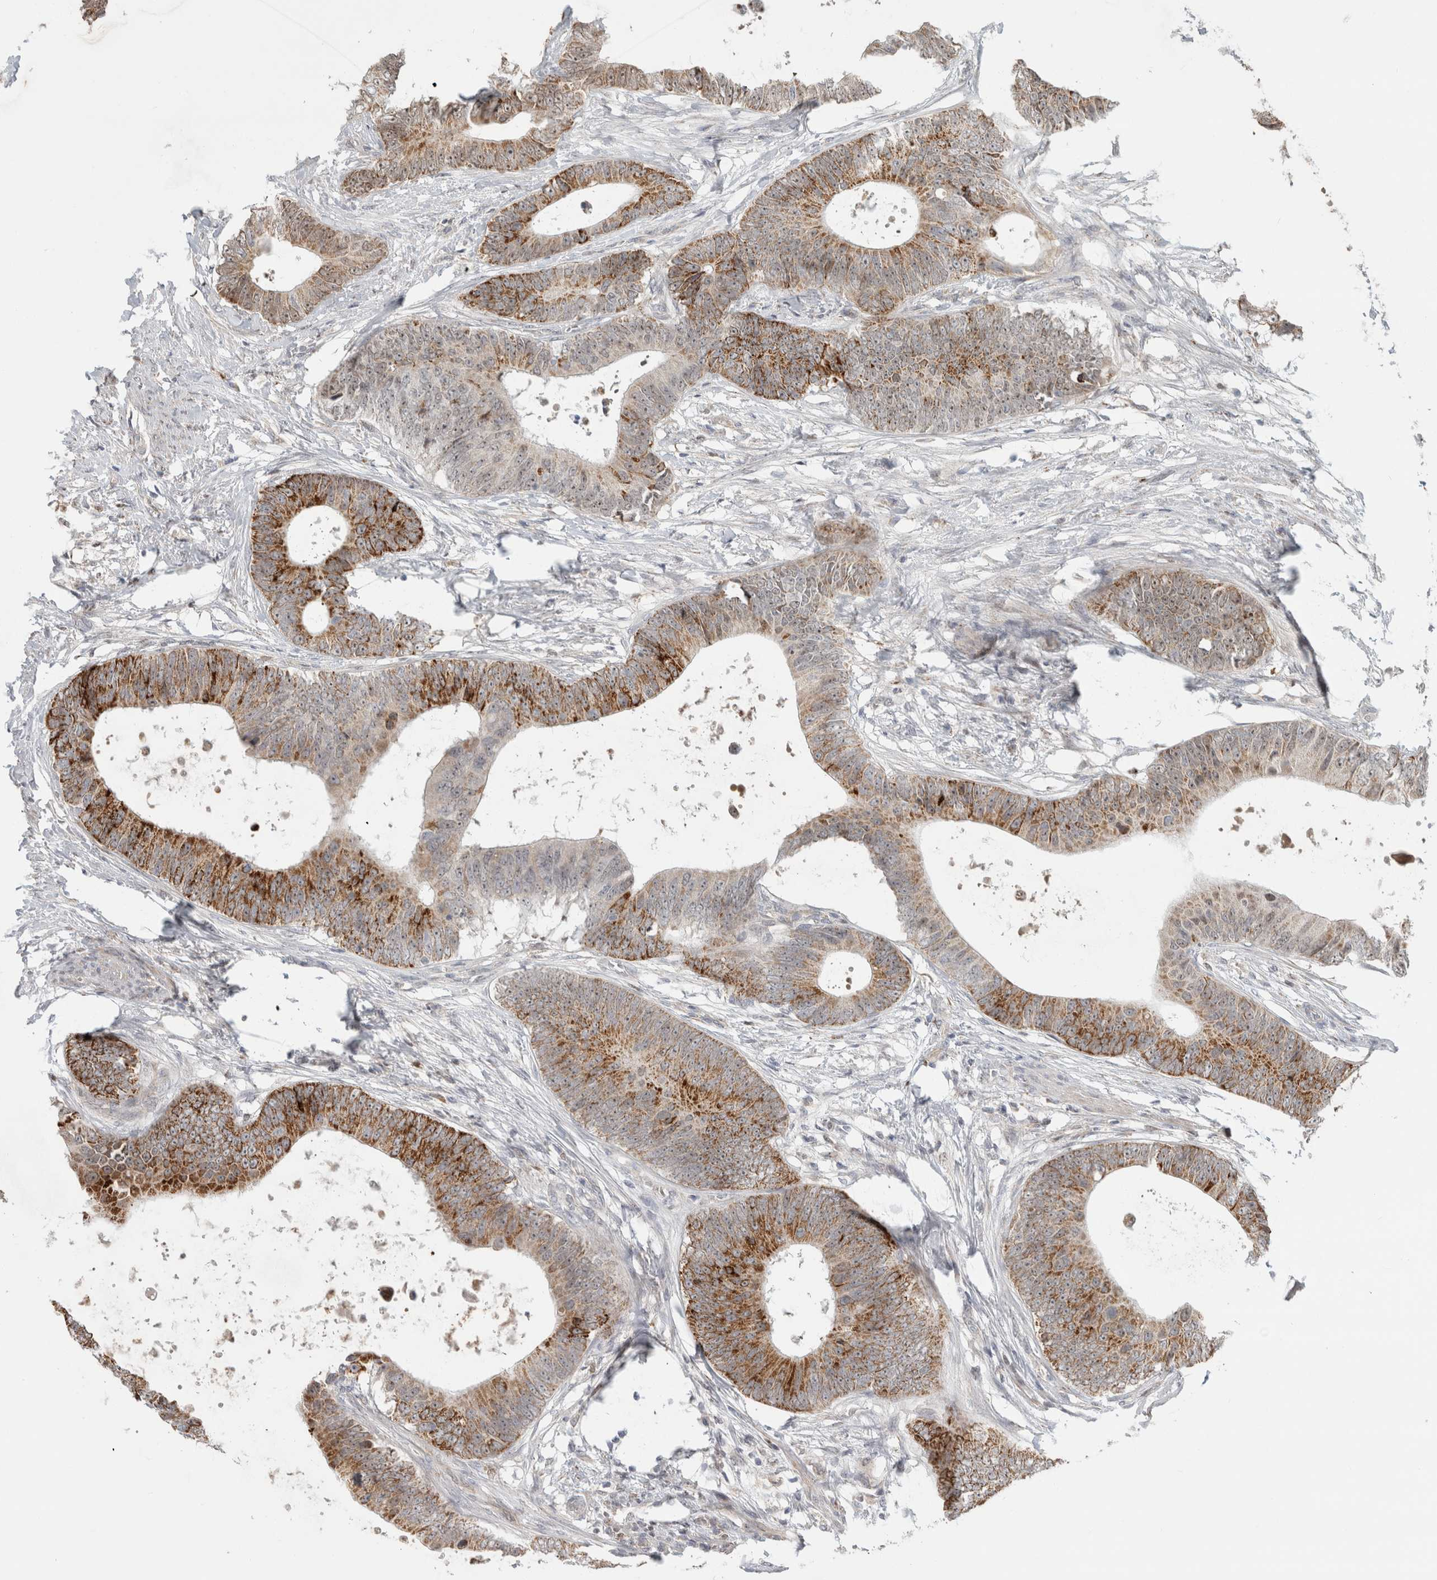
{"staining": {"intensity": "moderate", "quantity": "25%-75%", "location": "cytoplasmic/membranous,nuclear"}, "tissue": "colorectal cancer", "cell_type": "Tumor cells", "image_type": "cancer", "snomed": [{"axis": "morphology", "description": "Adenocarcinoma, NOS"}, {"axis": "topography", "description": "Colon"}], "caption": "Protein analysis of colorectal cancer (adenocarcinoma) tissue shows moderate cytoplasmic/membranous and nuclear expression in about 25%-75% of tumor cells.", "gene": "INSRR", "patient": {"sex": "male", "age": 56}}